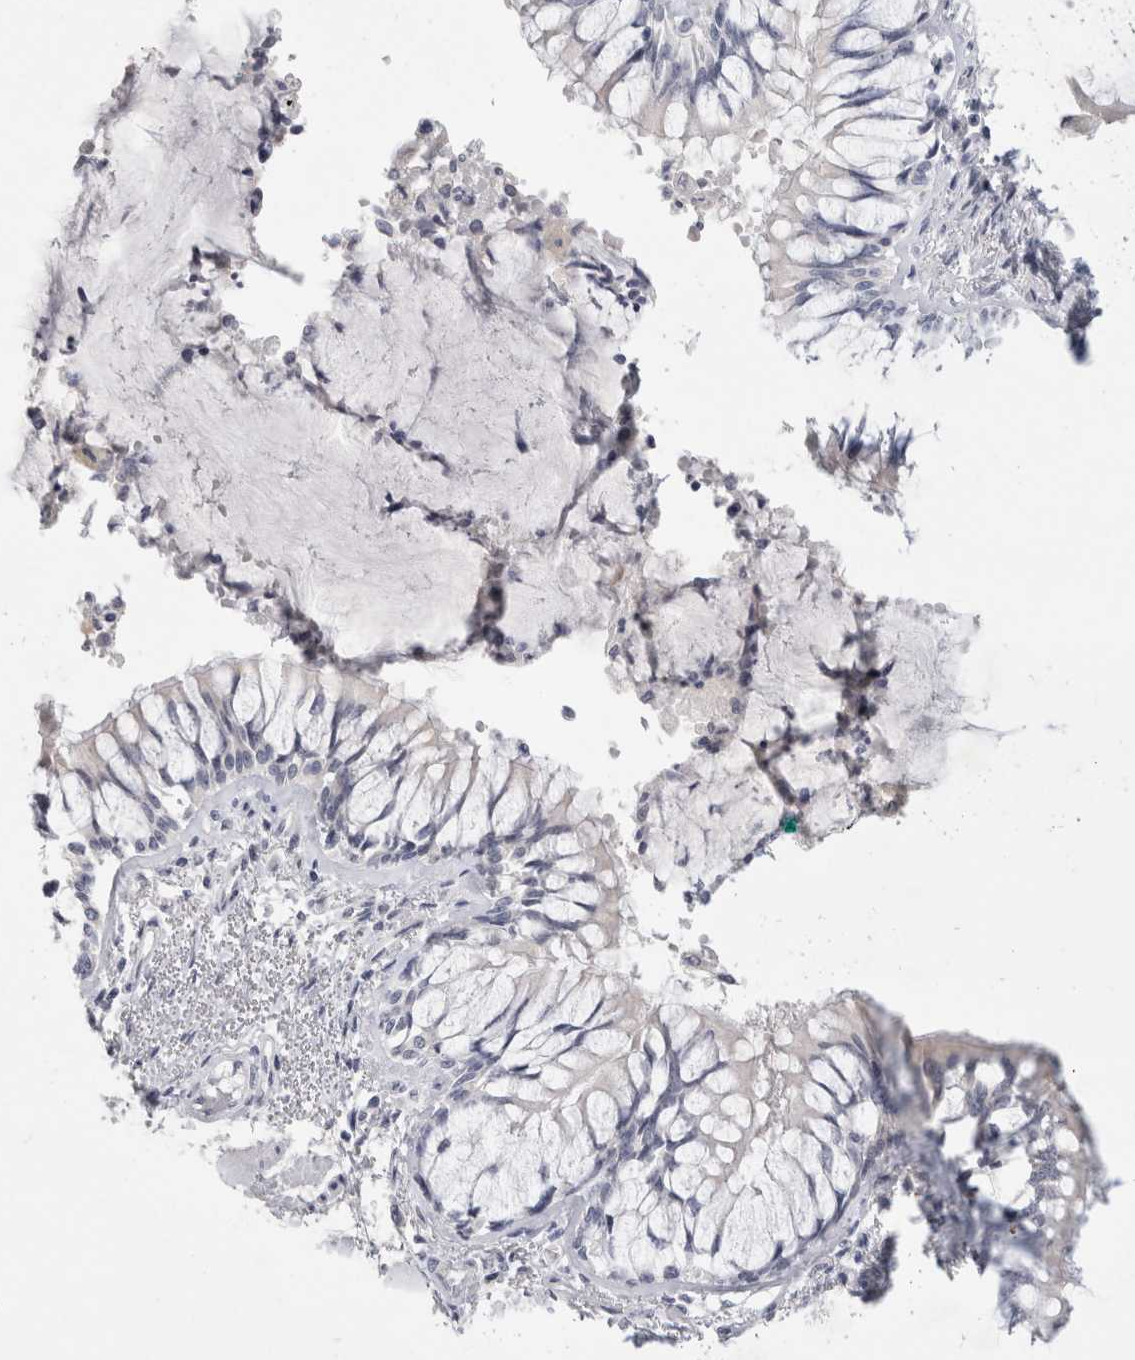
{"staining": {"intensity": "negative", "quantity": "none", "location": "none"}, "tissue": "bronchus", "cell_type": "Respiratory epithelial cells", "image_type": "normal", "snomed": [{"axis": "morphology", "description": "Normal tissue, NOS"}, {"axis": "topography", "description": "Cartilage tissue"}, {"axis": "topography", "description": "Bronchus"}, {"axis": "topography", "description": "Lung"}], "caption": "High power microscopy photomicrograph of an IHC photomicrograph of normal bronchus, revealing no significant staining in respiratory epithelial cells.", "gene": "TONSL", "patient": {"sex": "male", "age": 64}}